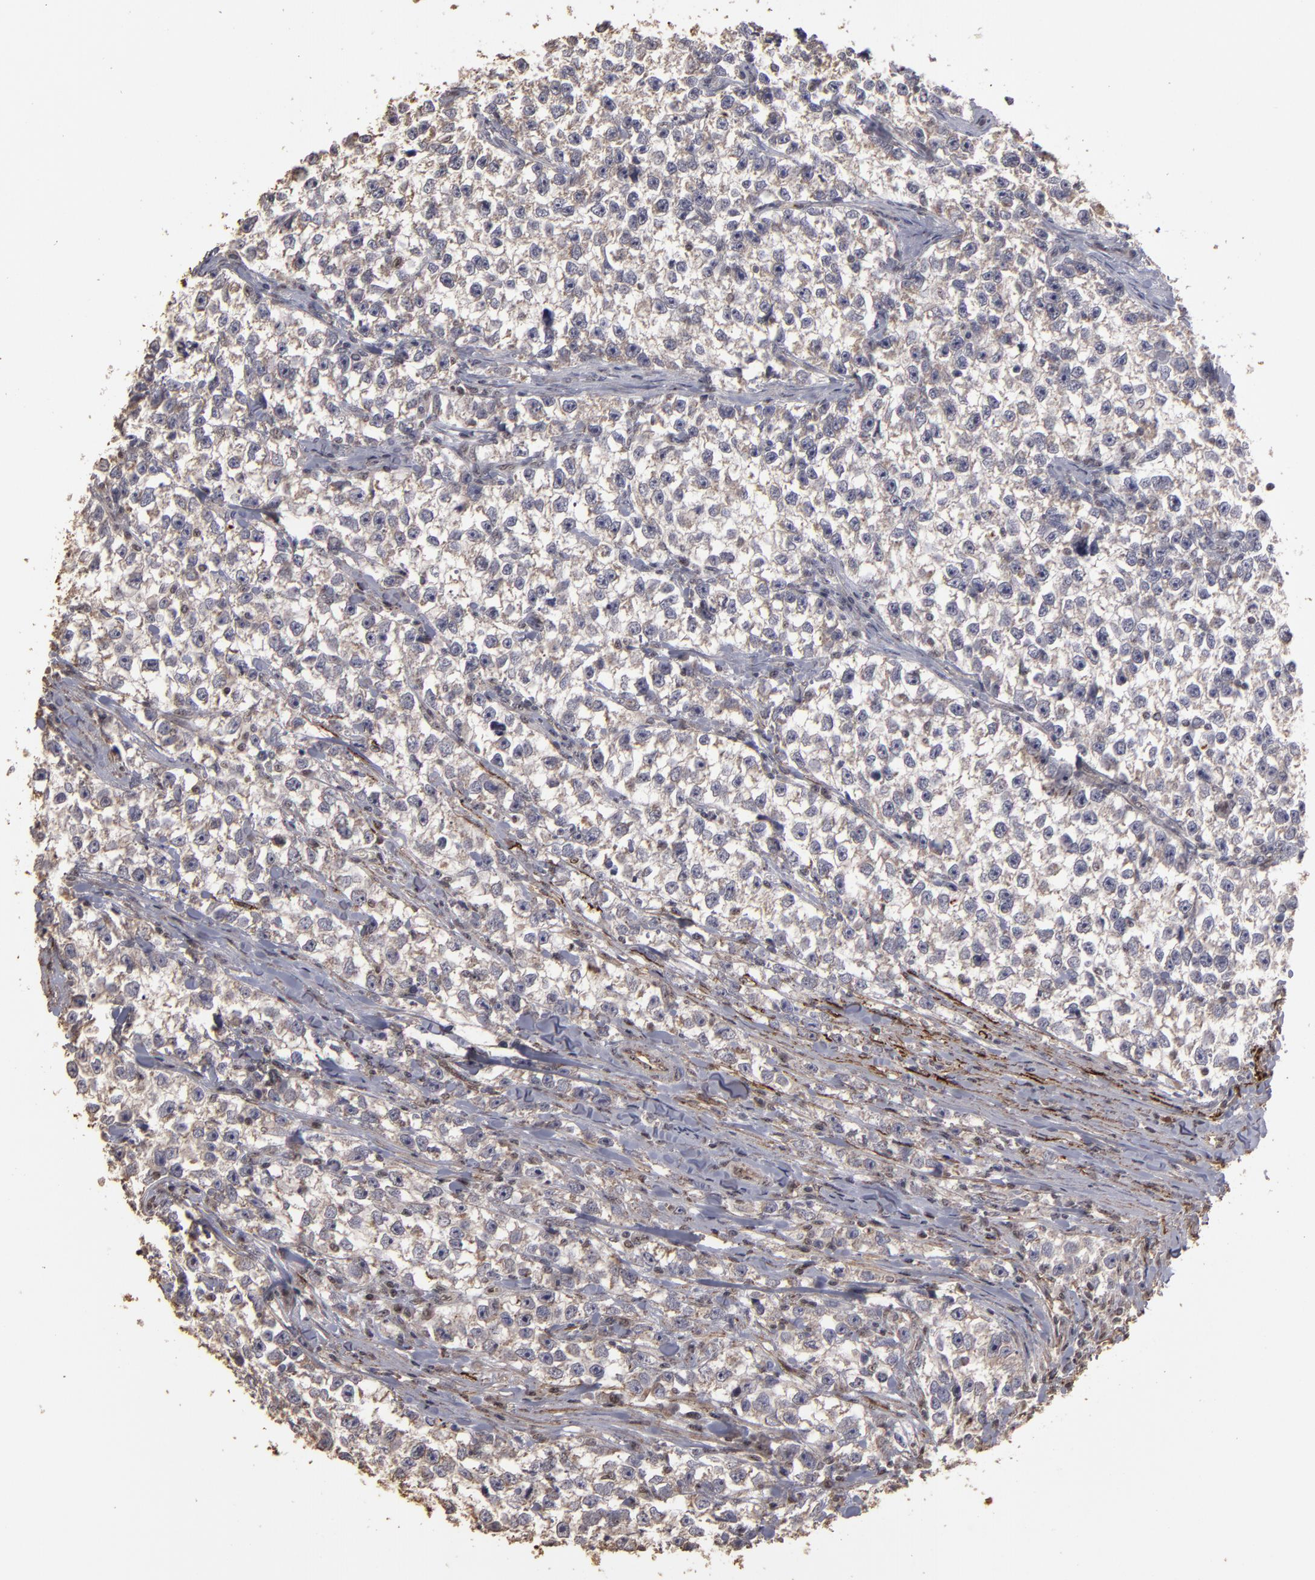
{"staining": {"intensity": "weak", "quantity": ">75%", "location": "cytoplasmic/membranous"}, "tissue": "testis cancer", "cell_type": "Tumor cells", "image_type": "cancer", "snomed": [{"axis": "morphology", "description": "Seminoma, NOS"}, {"axis": "morphology", "description": "Carcinoma, Embryonal, NOS"}, {"axis": "topography", "description": "Testis"}], "caption": "Human testis cancer stained with a protein marker demonstrates weak staining in tumor cells.", "gene": "CD55", "patient": {"sex": "male", "age": 30}}